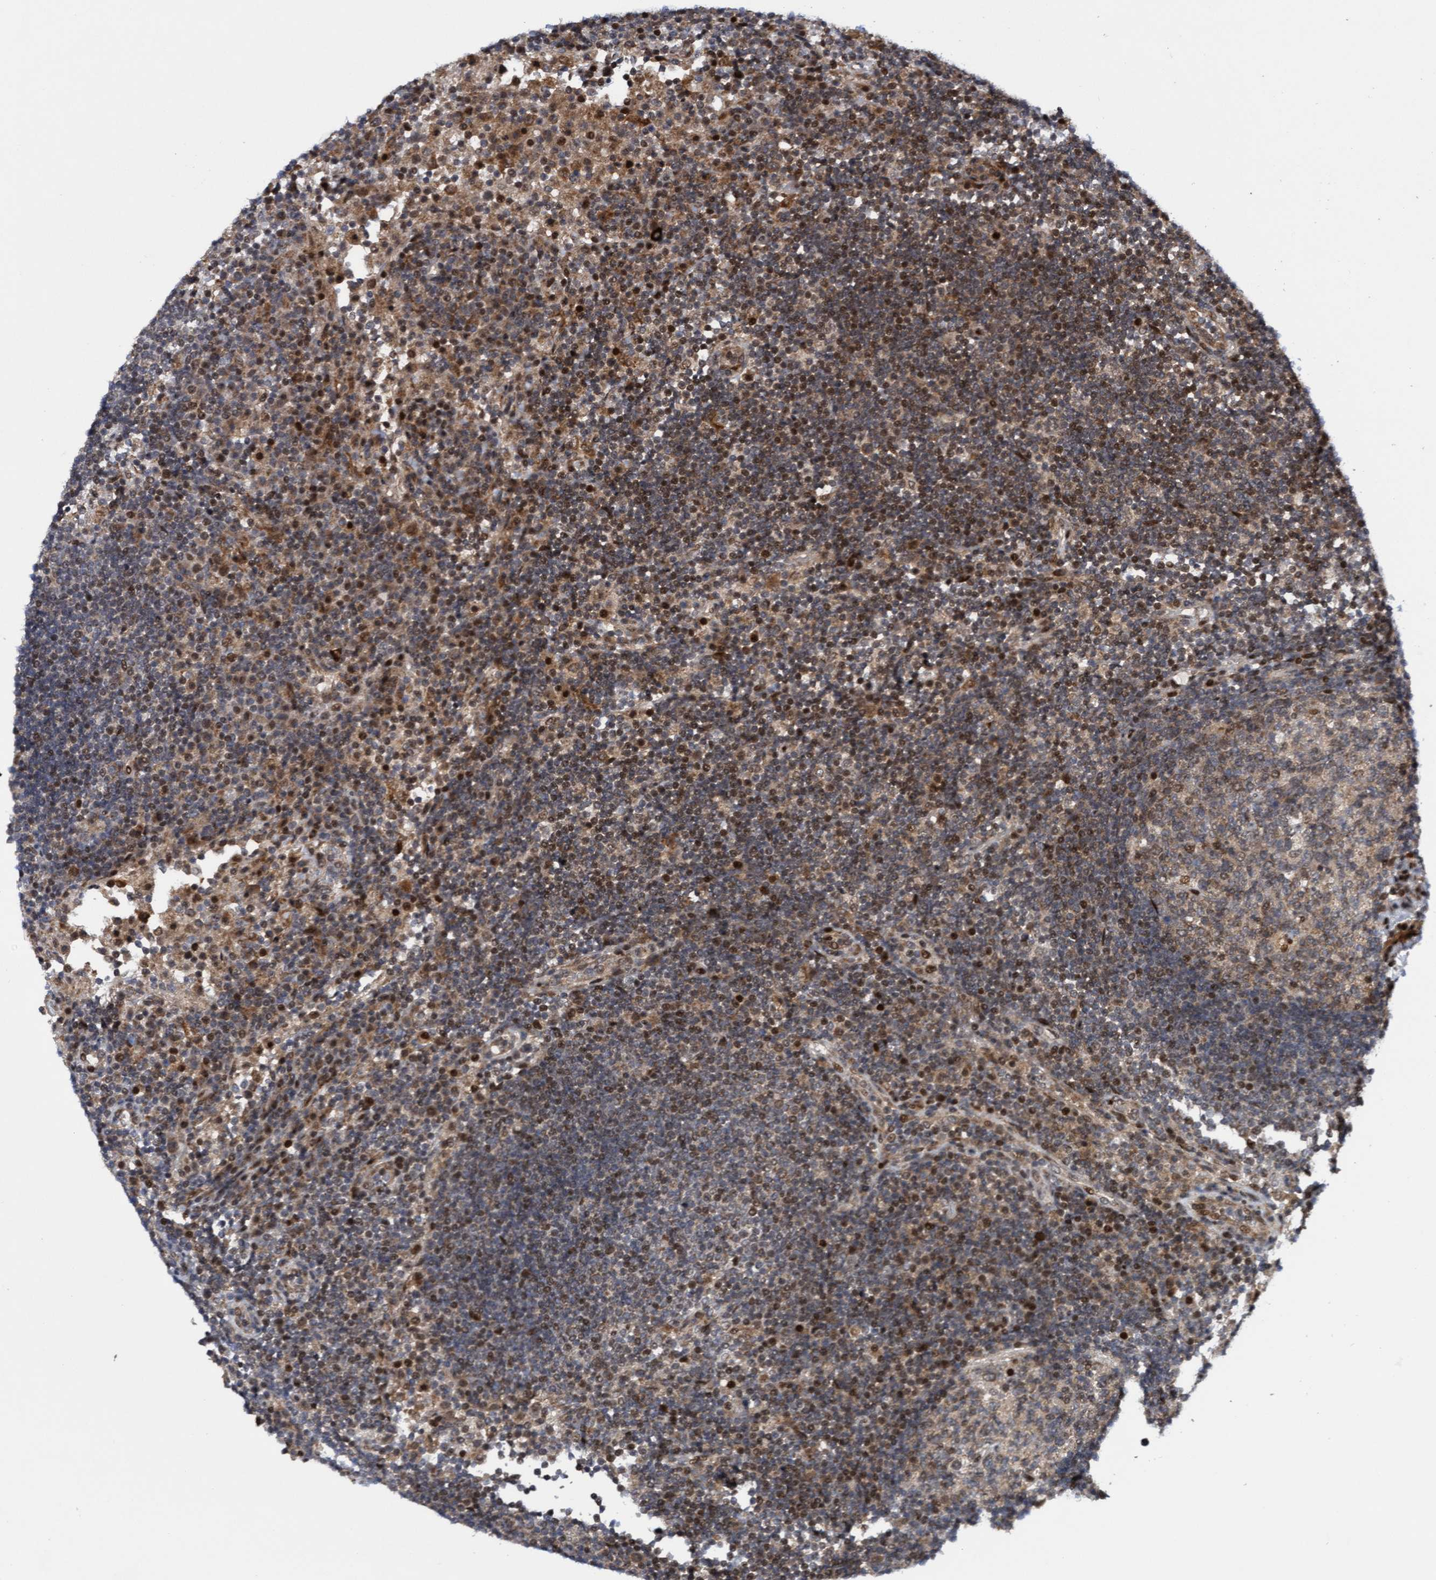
{"staining": {"intensity": "weak", "quantity": ">75%", "location": "cytoplasmic/membranous,nuclear"}, "tissue": "lymph node", "cell_type": "Germinal center cells", "image_type": "normal", "snomed": [{"axis": "morphology", "description": "Normal tissue, NOS"}, {"axis": "topography", "description": "Lymph node"}], "caption": "Protein expression analysis of unremarkable human lymph node reveals weak cytoplasmic/membranous,nuclear staining in approximately >75% of germinal center cells. The staining was performed using DAB (3,3'-diaminobenzidine) to visualize the protein expression in brown, while the nuclei were stained in blue with hematoxylin (Magnification: 20x).", "gene": "ITFG1", "patient": {"sex": "female", "age": 53}}